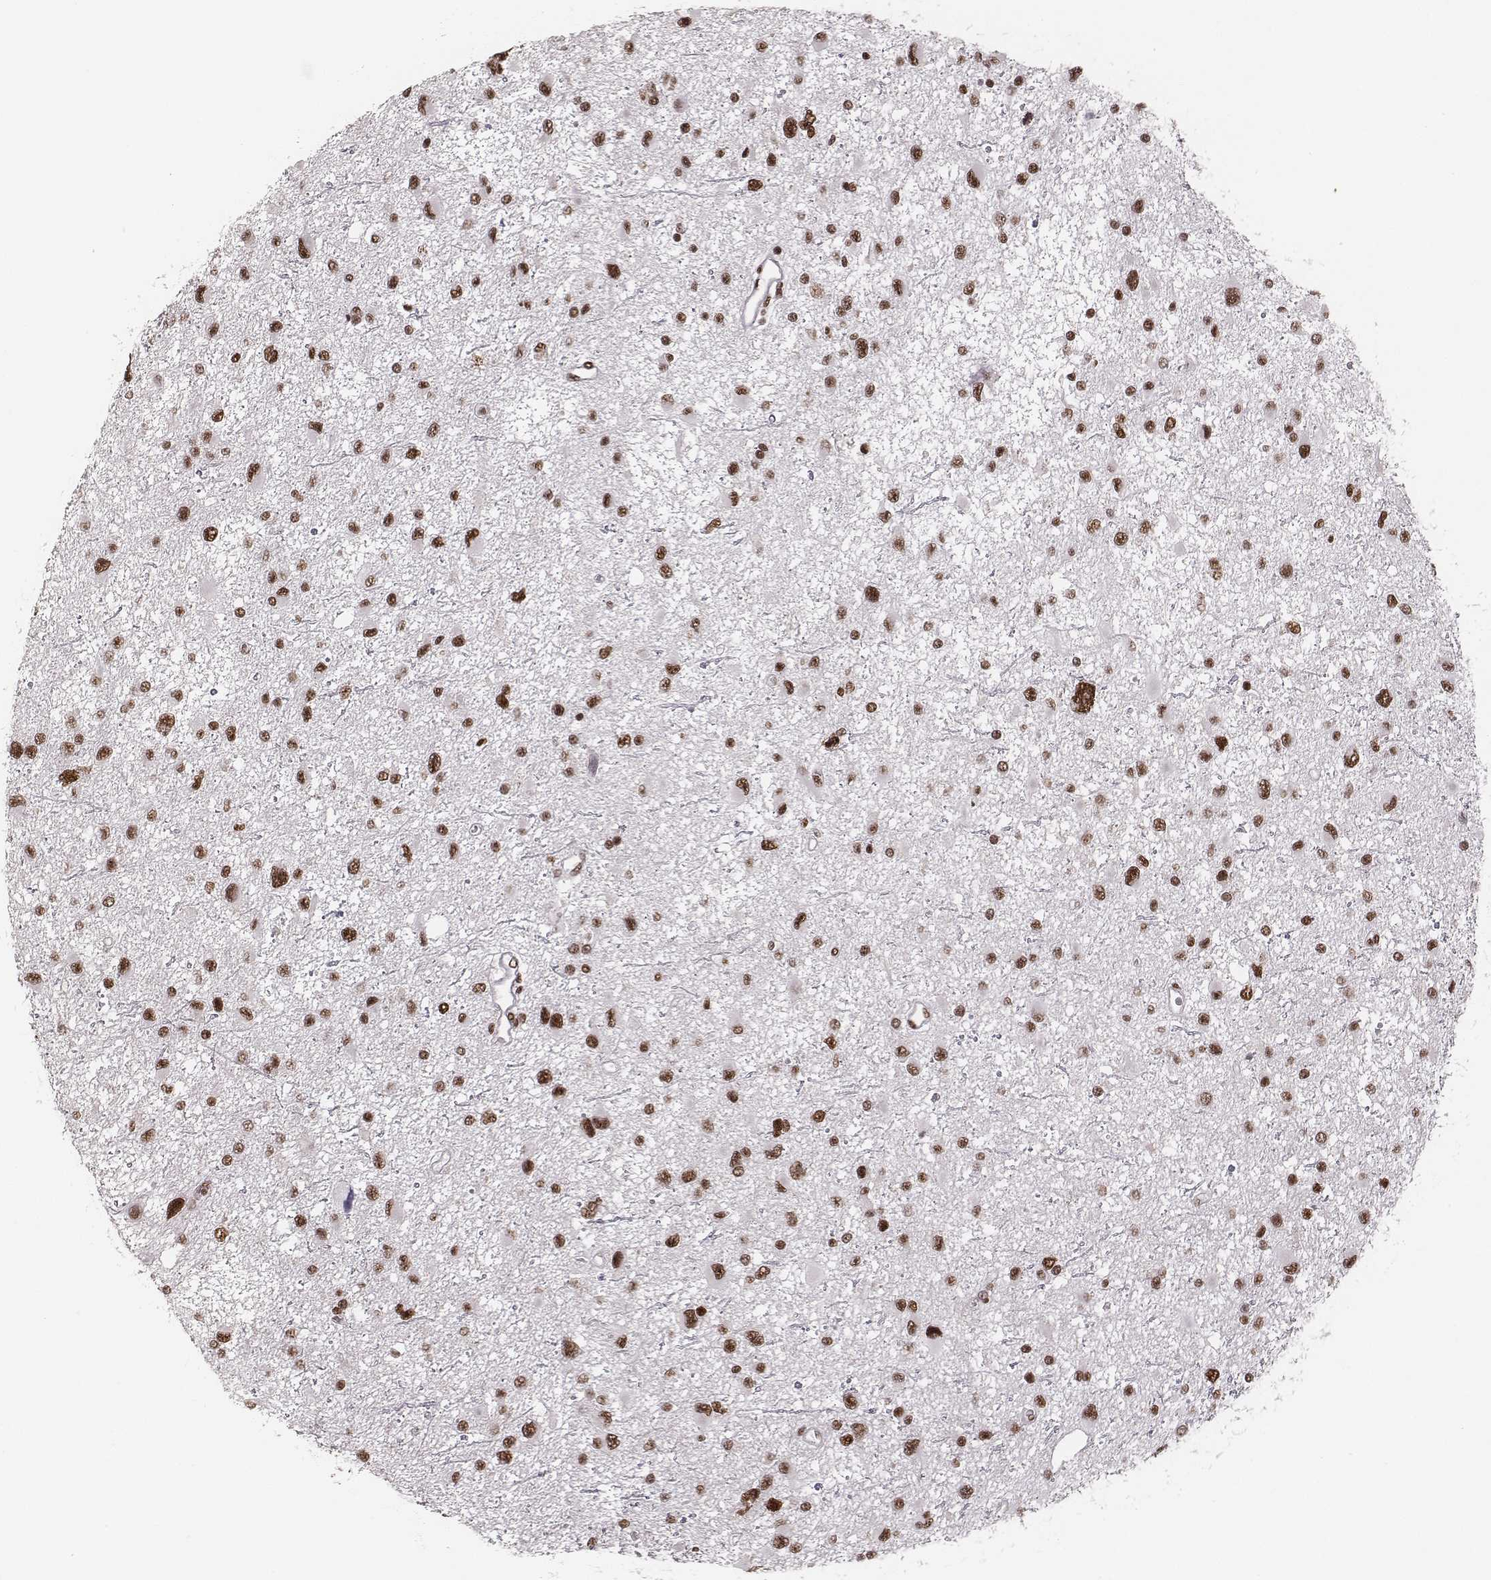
{"staining": {"intensity": "strong", "quantity": ">75%", "location": "nuclear"}, "tissue": "glioma", "cell_type": "Tumor cells", "image_type": "cancer", "snomed": [{"axis": "morphology", "description": "Glioma, malignant, Low grade"}, {"axis": "topography", "description": "Brain"}], "caption": "Malignant glioma (low-grade) stained with IHC exhibits strong nuclear expression in about >75% of tumor cells.", "gene": "LUC7L", "patient": {"sex": "female", "age": 32}}